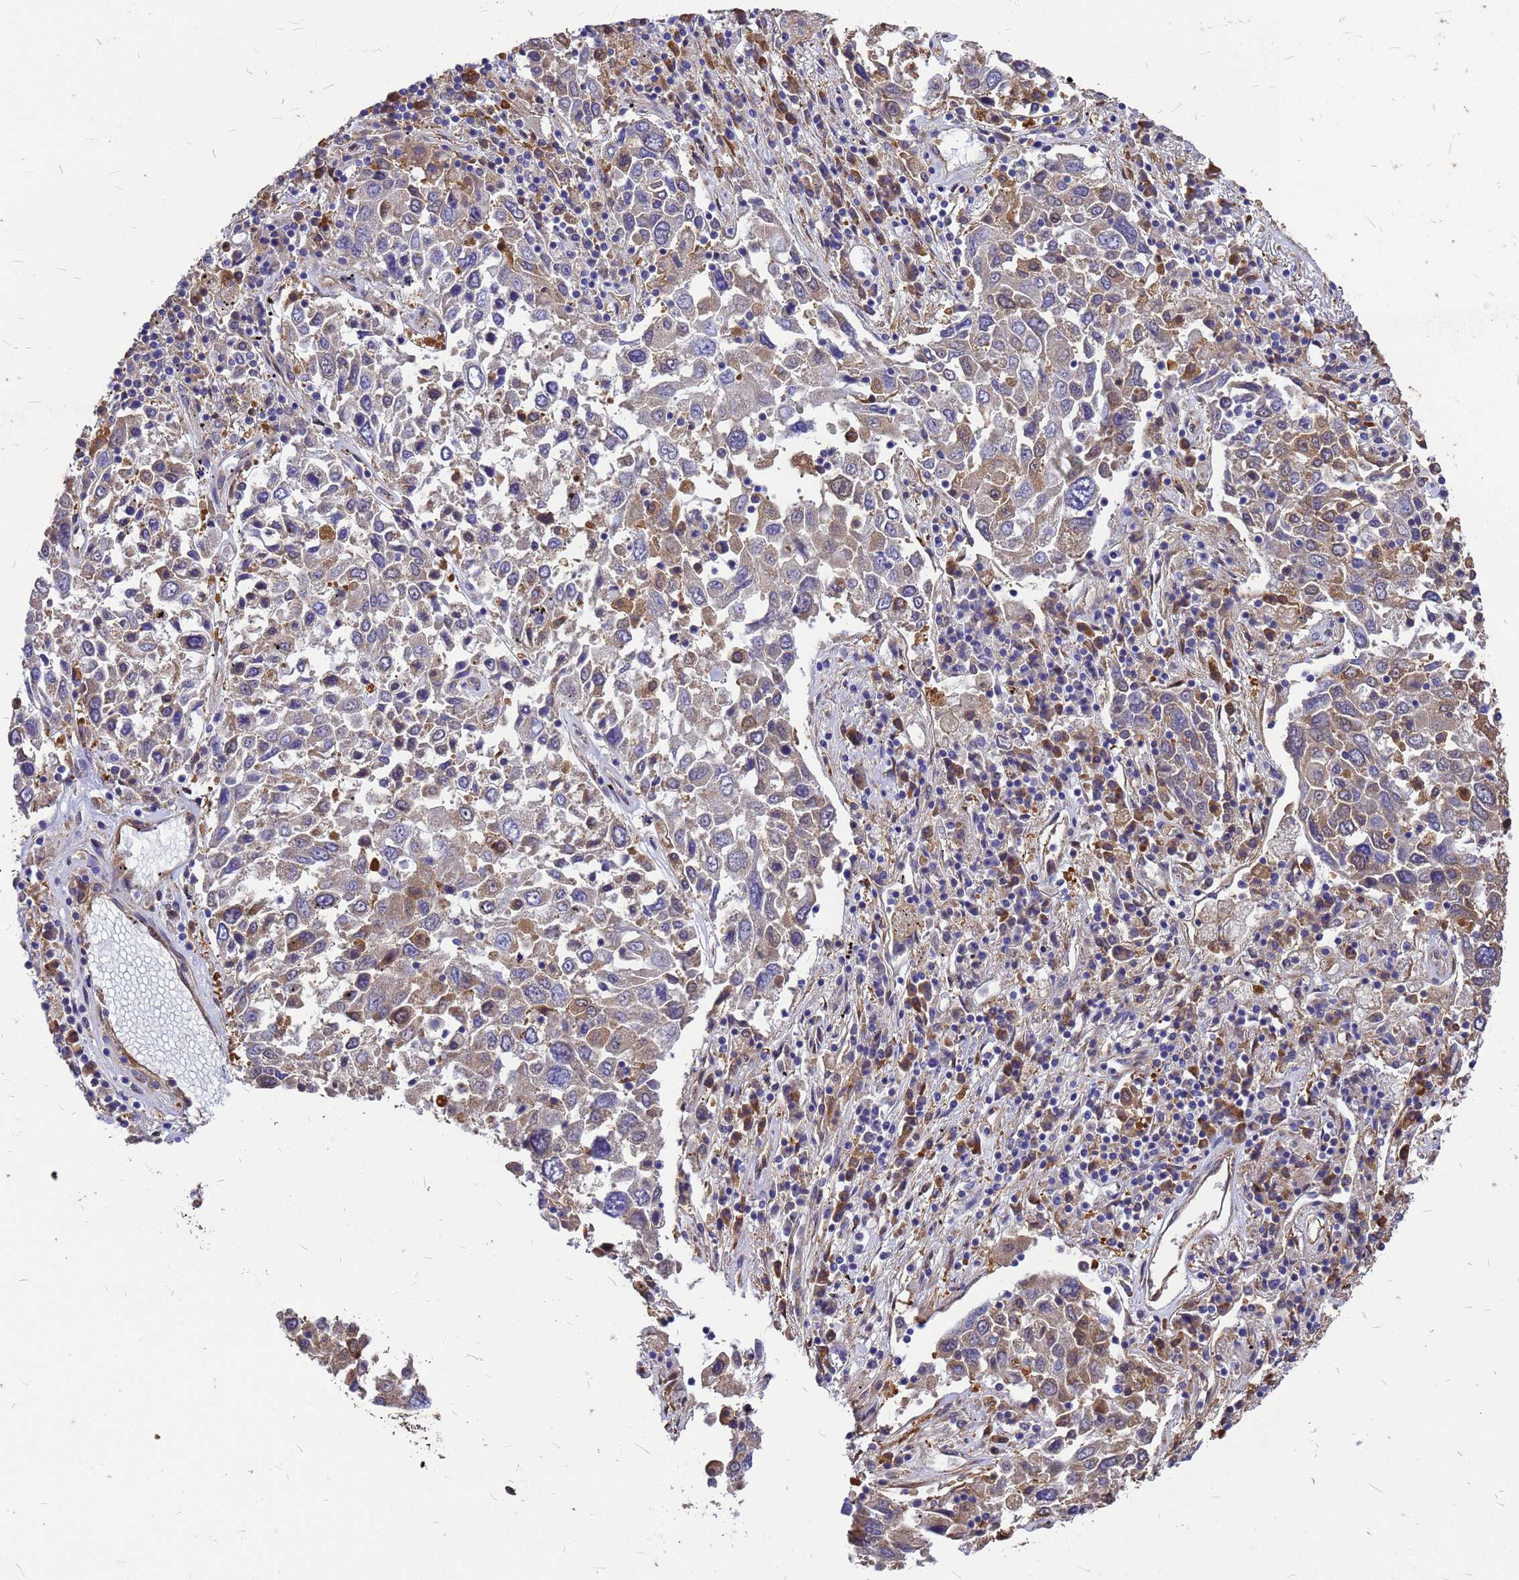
{"staining": {"intensity": "weak", "quantity": "25%-75%", "location": "cytoplasmic/membranous"}, "tissue": "lung cancer", "cell_type": "Tumor cells", "image_type": "cancer", "snomed": [{"axis": "morphology", "description": "Squamous cell carcinoma, NOS"}, {"axis": "topography", "description": "Lung"}], "caption": "Immunohistochemical staining of lung squamous cell carcinoma exhibits weak cytoplasmic/membranous protein staining in approximately 25%-75% of tumor cells. (DAB (3,3'-diaminobenzidine) IHC with brightfield microscopy, high magnification).", "gene": "GID4", "patient": {"sex": "male", "age": 65}}